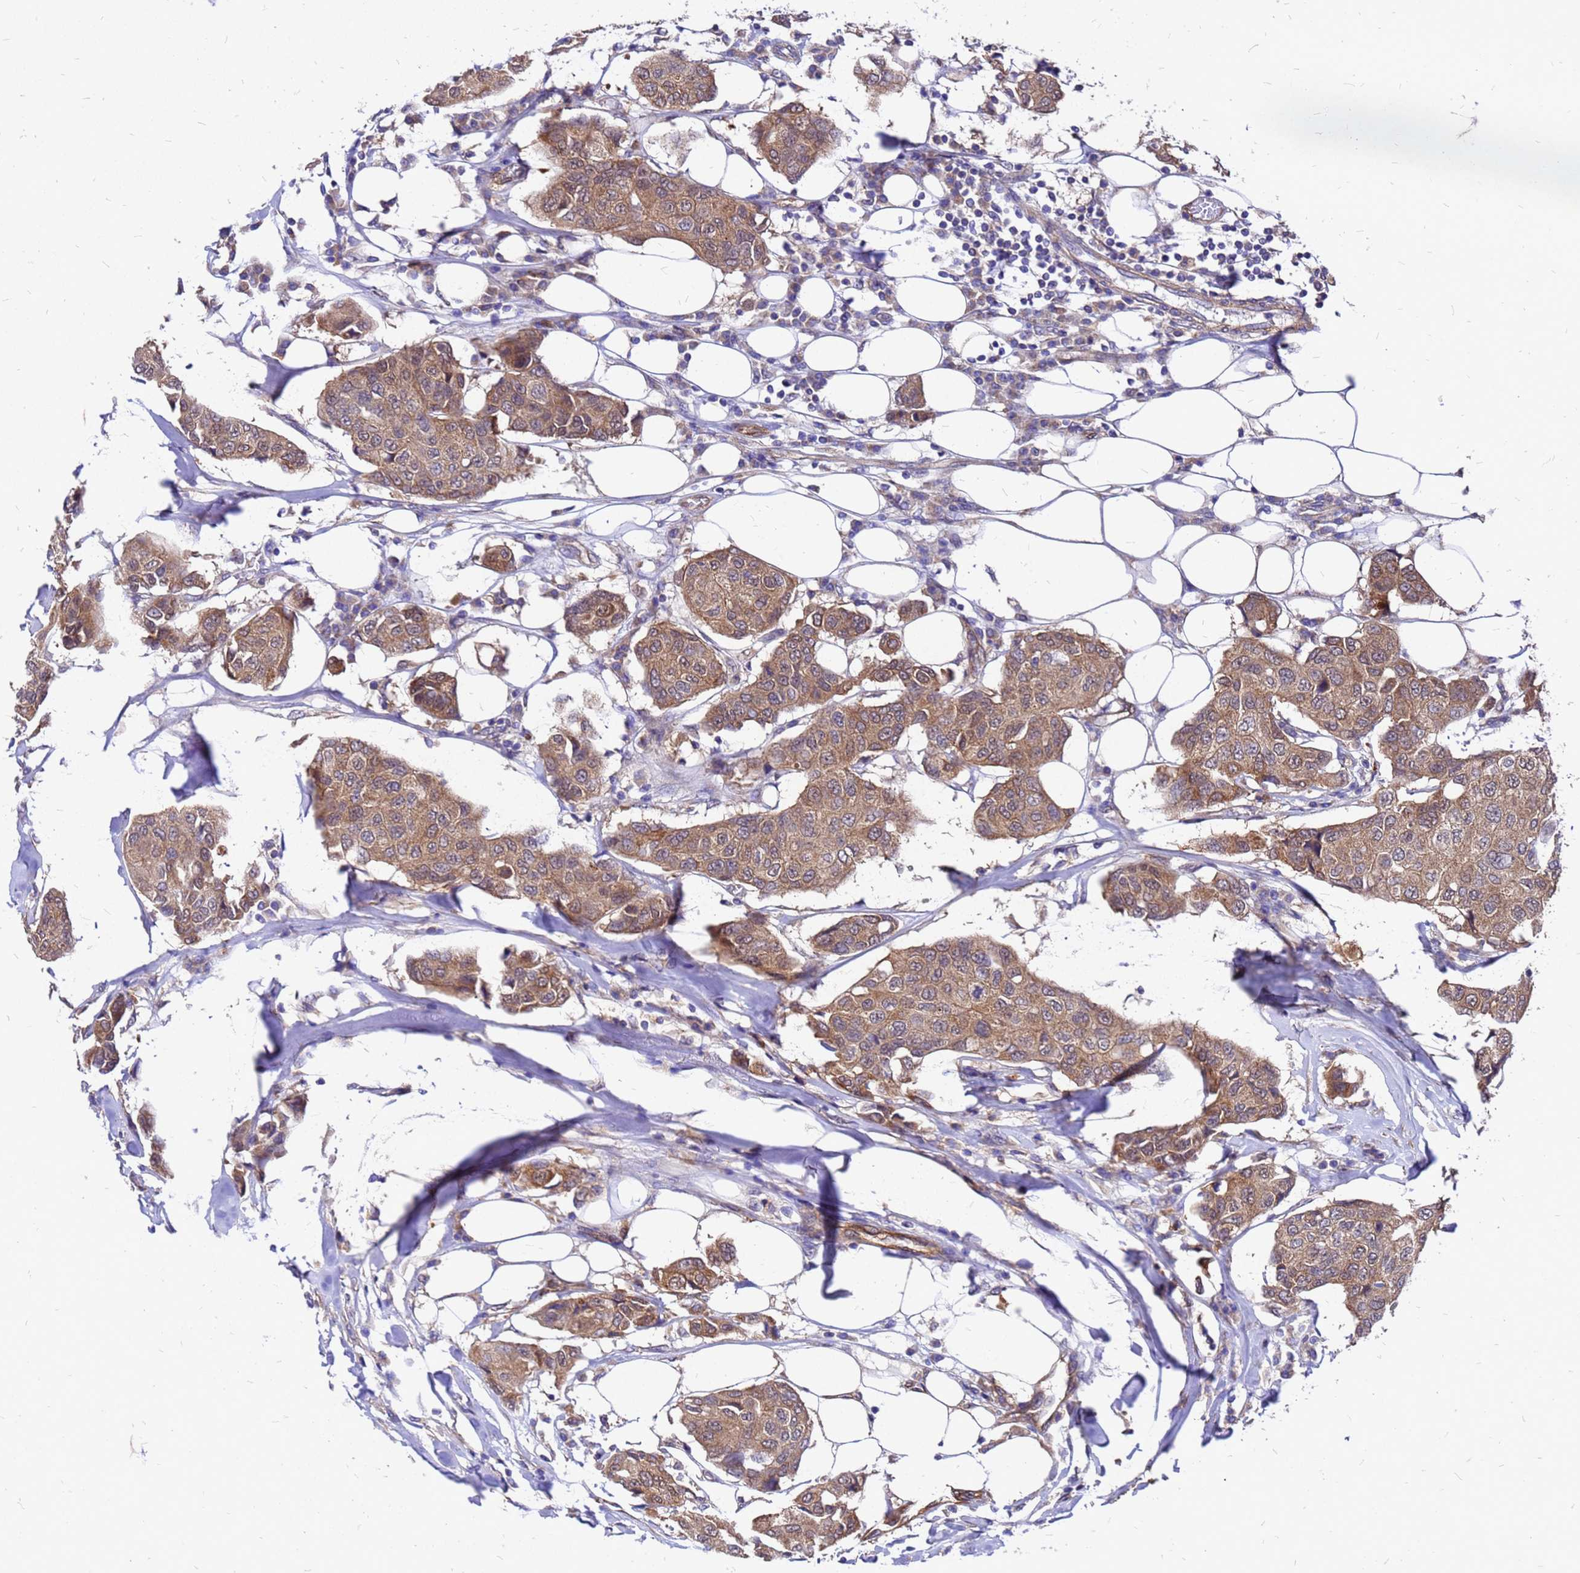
{"staining": {"intensity": "moderate", "quantity": ">75%", "location": "cytoplasmic/membranous"}, "tissue": "breast cancer", "cell_type": "Tumor cells", "image_type": "cancer", "snomed": [{"axis": "morphology", "description": "Duct carcinoma"}, {"axis": "topography", "description": "Breast"}], "caption": "IHC histopathology image of neoplastic tissue: intraductal carcinoma (breast) stained using immunohistochemistry (IHC) displays medium levels of moderate protein expression localized specifically in the cytoplasmic/membranous of tumor cells, appearing as a cytoplasmic/membranous brown color.", "gene": "DUSP23", "patient": {"sex": "female", "age": 80}}